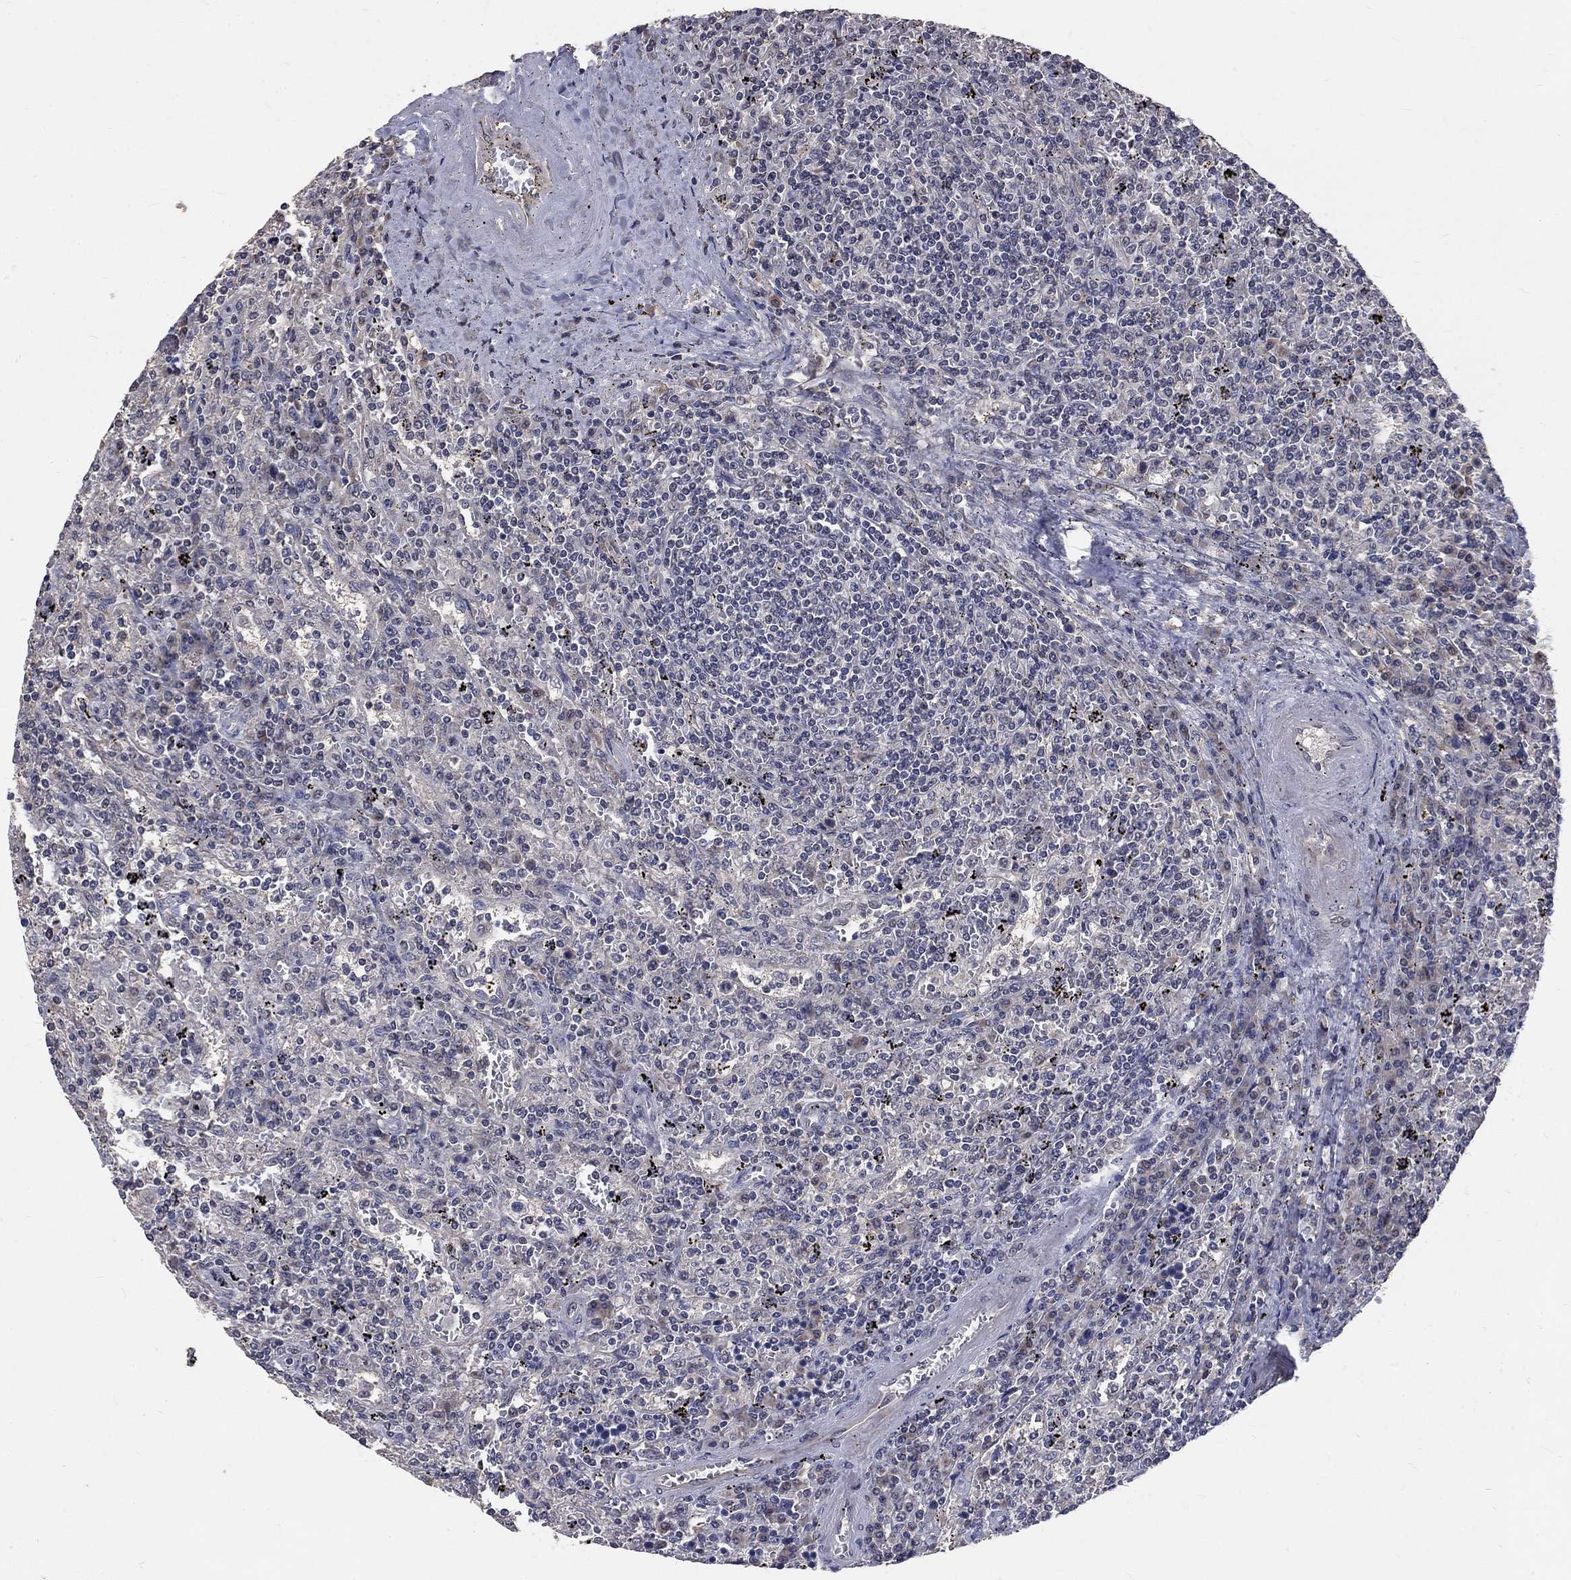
{"staining": {"intensity": "negative", "quantity": "none", "location": "none"}, "tissue": "lymphoma", "cell_type": "Tumor cells", "image_type": "cancer", "snomed": [{"axis": "morphology", "description": "Malignant lymphoma, non-Hodgkin's type, Low grade"}, {"axis": "topography", "description": "Spleen"}], "caption": "DAB immunohistochemical staining of human low-grade malignant lymphoma, non-Hodgkin's type reveals no significant staining in tumor cells.", "gene": "CHST5", "patient": {"sex": "male", "age": 62}}